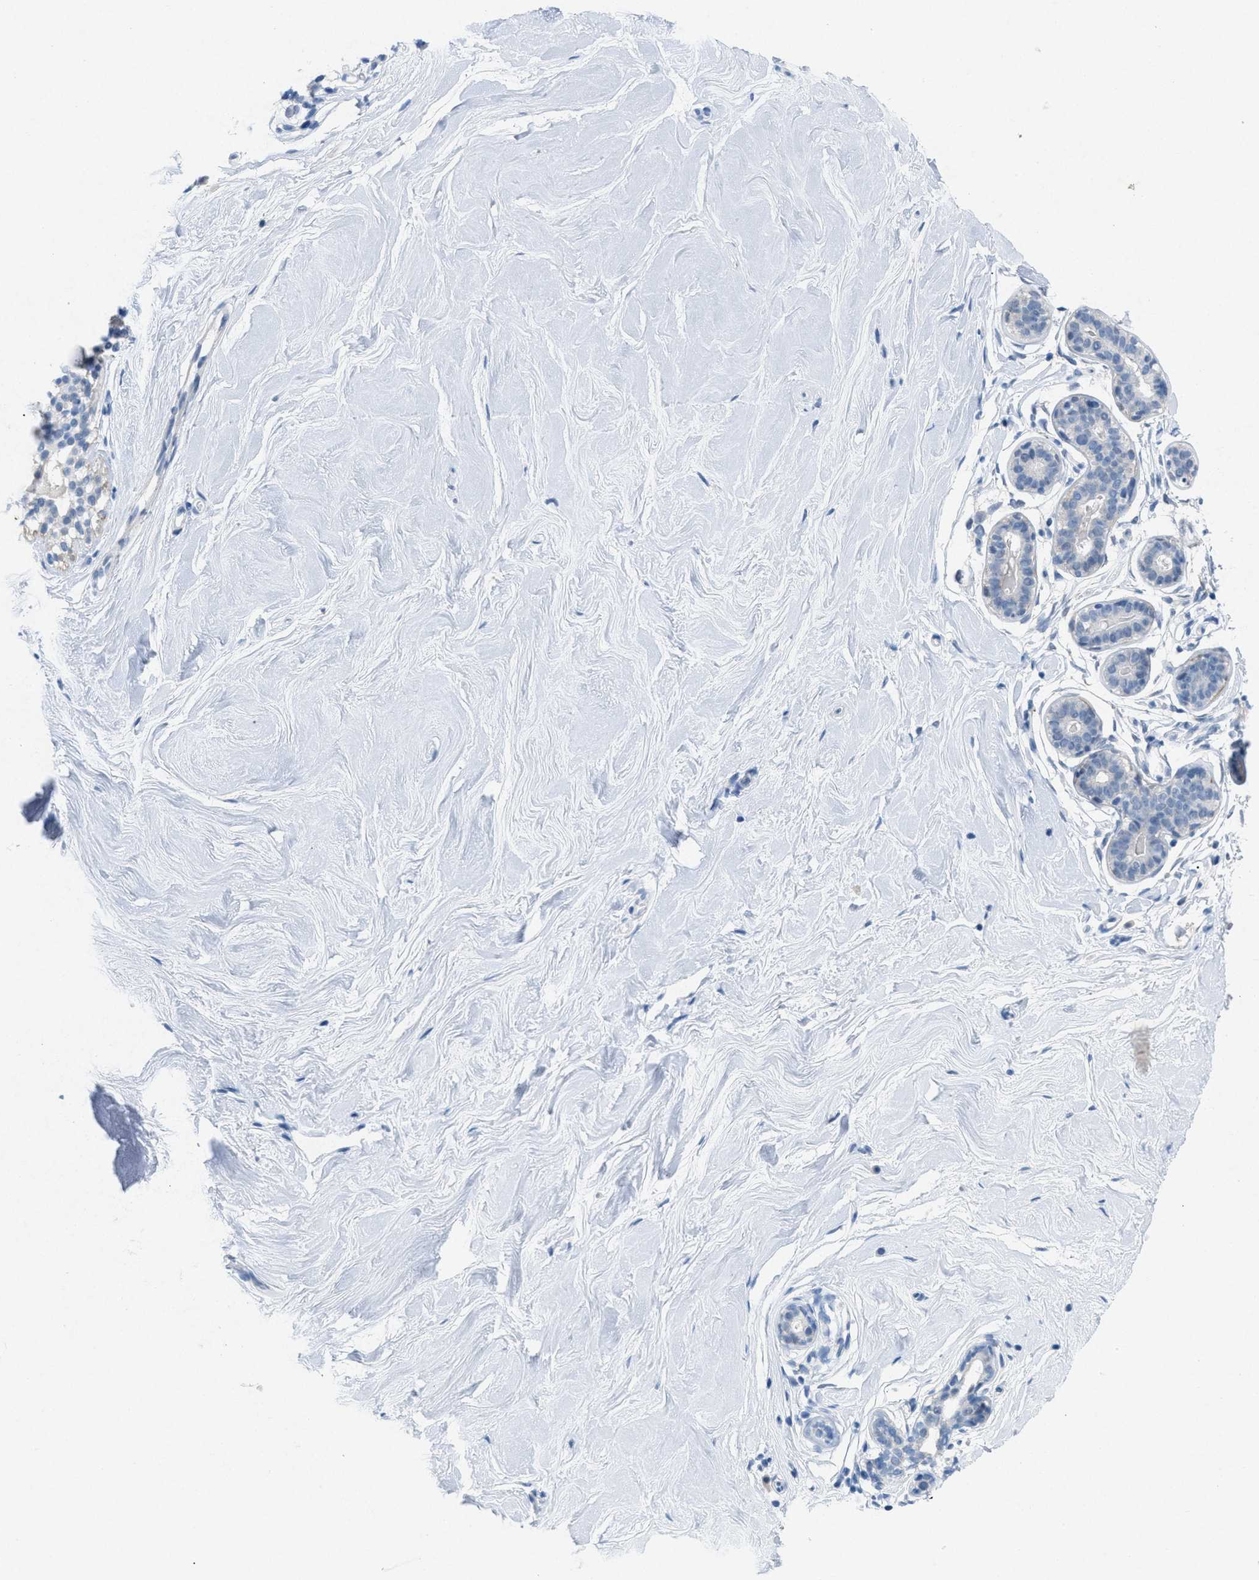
{"staining": {"intensity": "negative", "quantity": "none", "location": "none"}, "tissue": "breast", "cell_type": "Adipocytes", "image_type": "normal", "snomed": [{"axis": "morphology", "description": "Normal tissue, NOS"}, {"axis": "topography", "description": "Breast"}], "caption": "The histopathology image exhibits no significant positivity in adipocytes of breast. Nuclei are stained in blue.", "gene": "TASOR", "patient": {"sex": "female", "age": 22}}